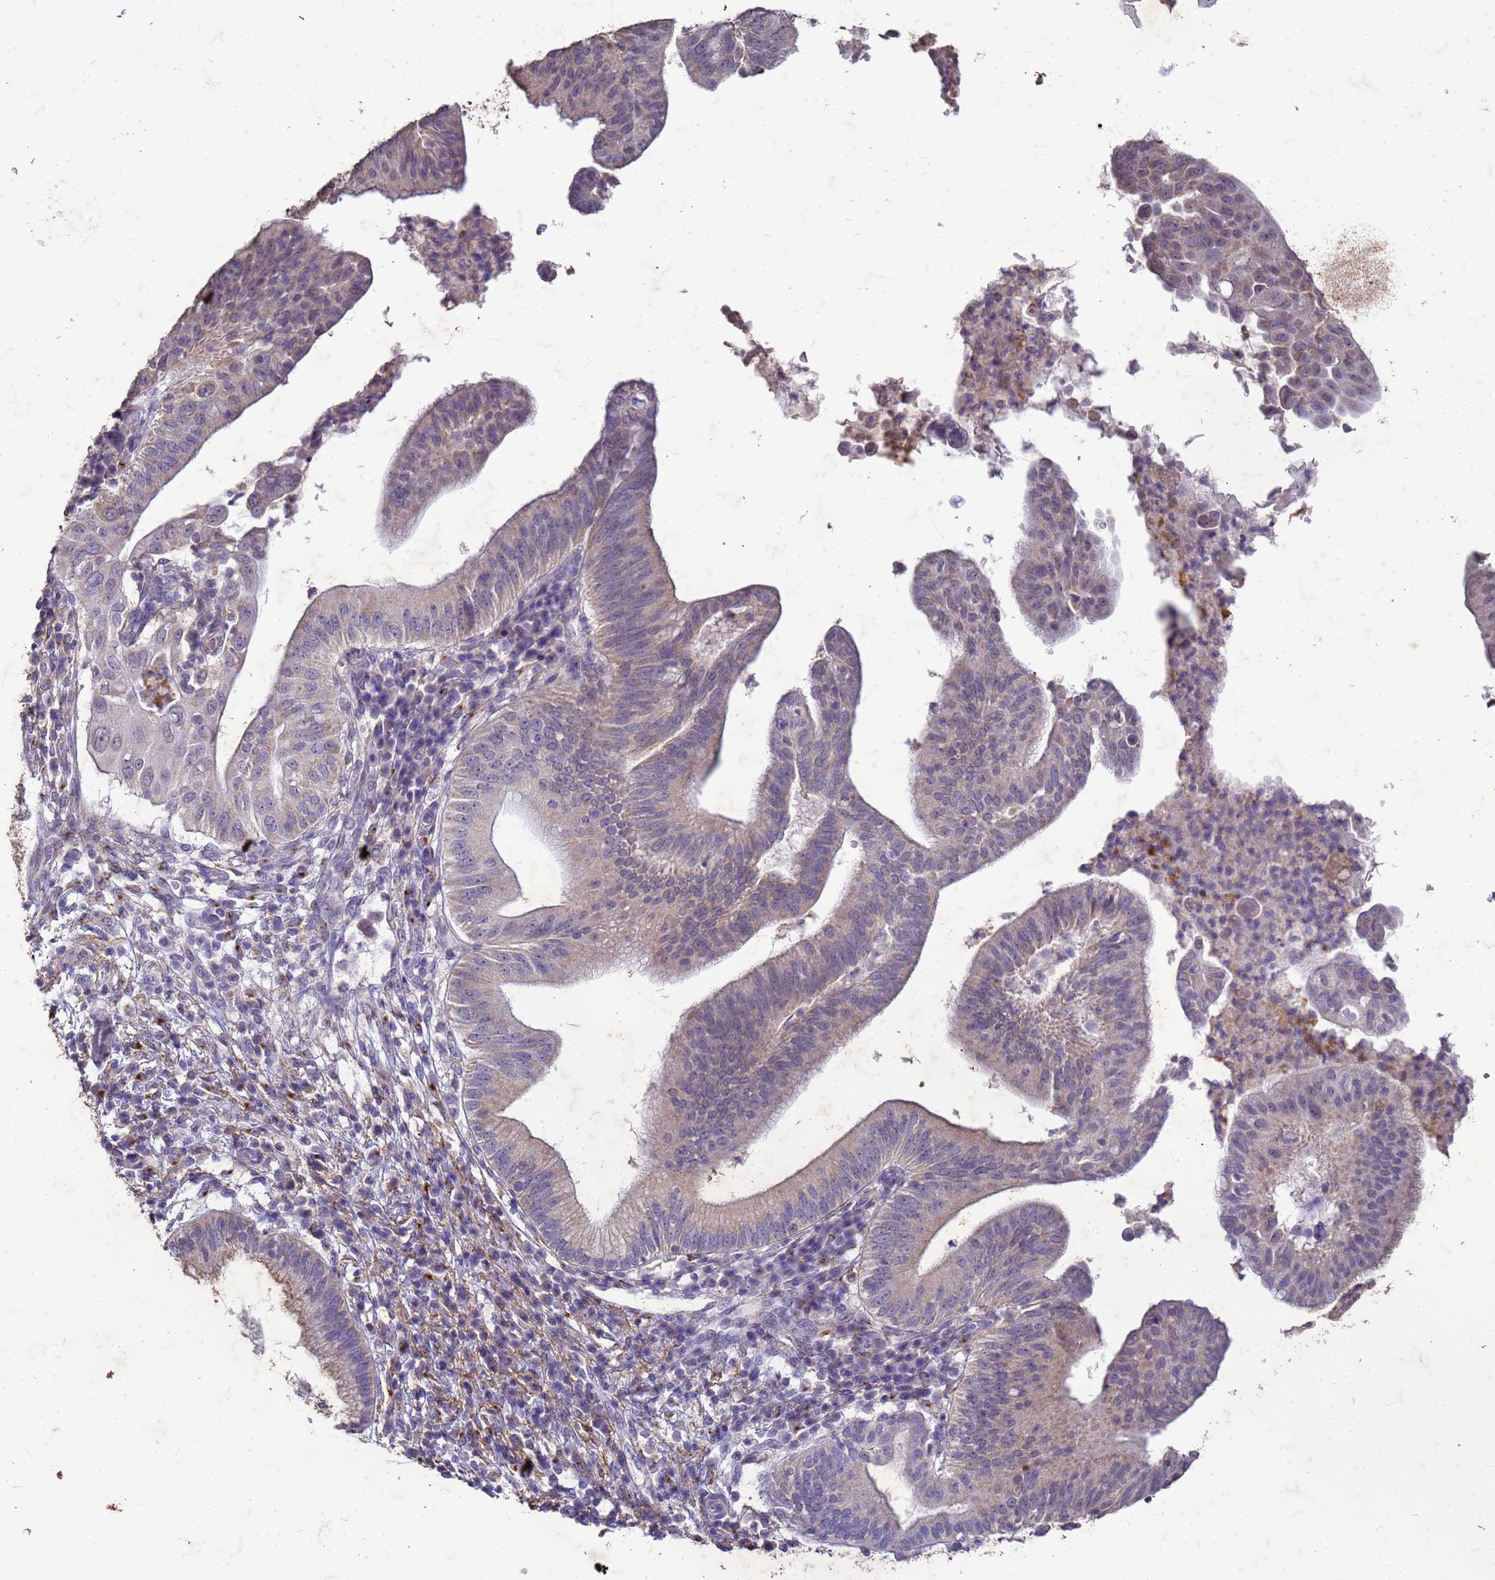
{"staining": {"intensity": "weak", "quantity": "<25%", "location": "cytoplasmic/membranous"}, "tissue": "pancreatic cancer", "cell_type": "Tumor cells", "image_type": "cancer", "snomed": [{"axis": "morphology", "description": "Adenocarcinoma, NOS"}, {"axis": "topography", "description": "Pancreas"}], "caption": "High power microscopy micrograph of an immunohistochemistry histopathology image of pancreatic cancer (adenocarcinoma), revealing no significant staining in tumor cells.", "gene": "SLC25A15", "patient": {"sex": "male", "age": 68}}